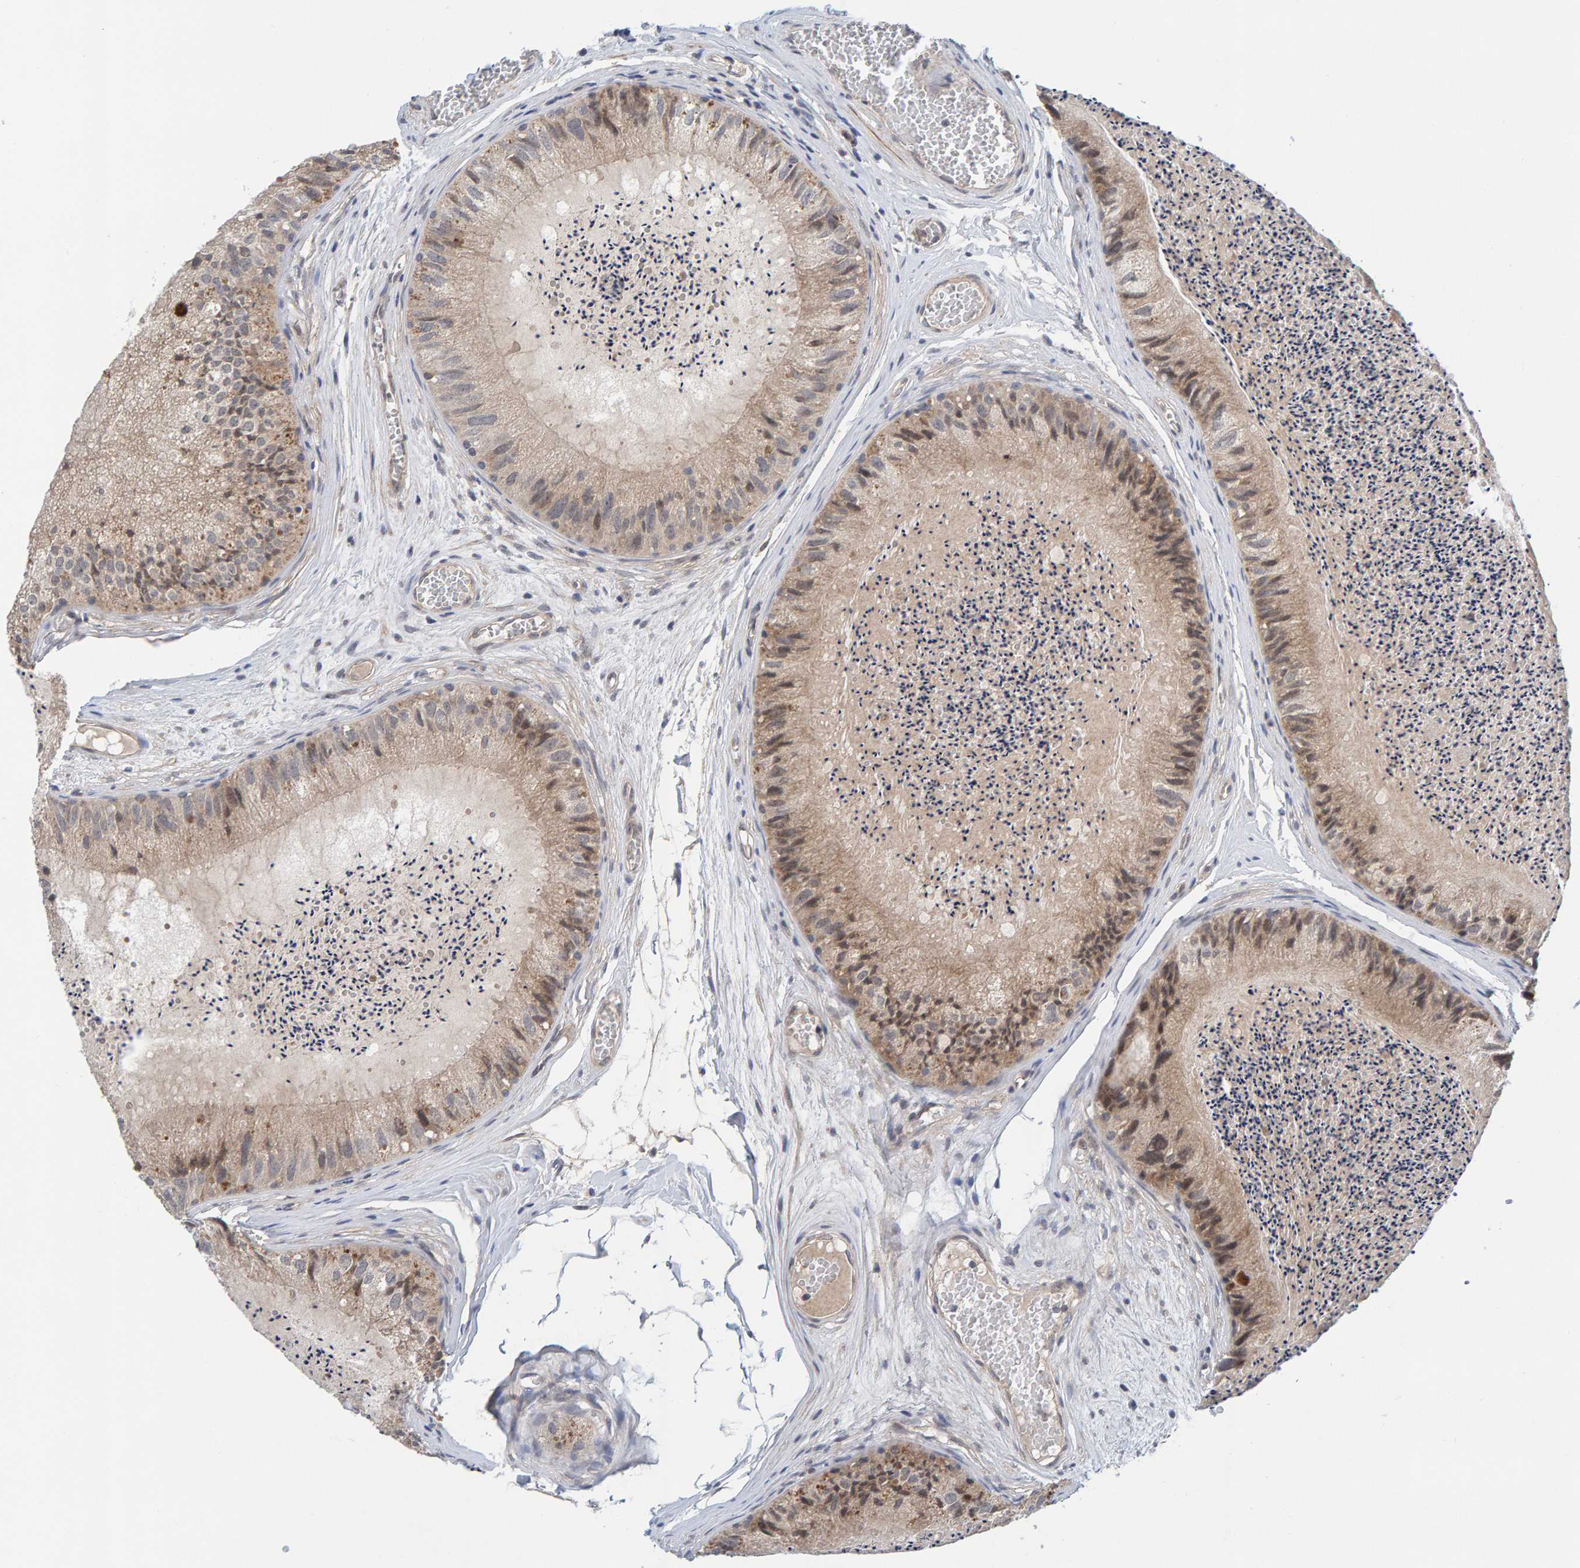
{"staining": {"intensity": "weak", "quantity": ">75%", "location": "cytoplasmic/membranous,nuclear"}, "tissue": "epididymis", "cell_type": "Glandular cells", "image_type": "normal", "snomed": [{"axis": "morphology", "description": "Normal tissue, NOS"}, {"axis": "topography", "description": "Epididymis"}], "caption": "The micrograph exhibits staining of benign epididymis, revealing weak cytoplasmic/membranous,nuclear protein expression (brown color) within glandular cells. (DAB (3,3'-diaminobenzidine) IHC, brown staining for protein, blue staining for nuclei).", "gene": "CDH2", "patient": {"sex": "male", "age": 31}}